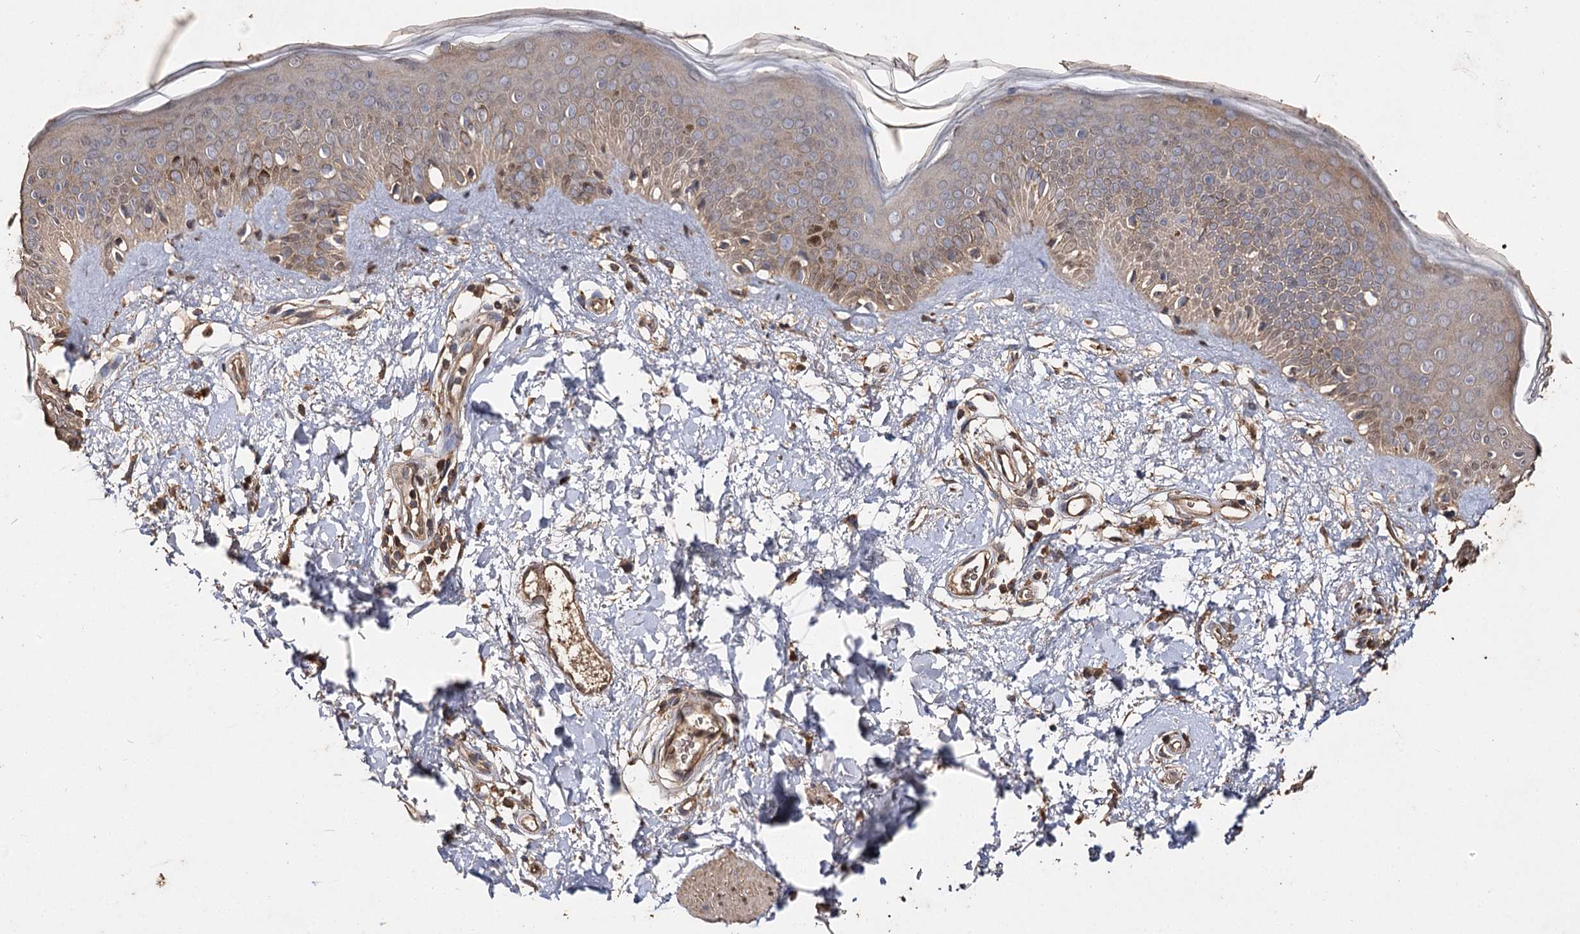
{"staining": {"intensity": "moderate", "quantity": ">75%", "location": "cytoplasmic/membranous"}, "tissue": "skin", "cell_type": "Fibroblasts", "image_type": "normal", "snomed": [{"axis": "morphology", "description": "Normal tissue, NOS"}, {"axis": "topography", "description": "Skin"}], "caption": "A histopathology image showing moderate cytoplasmic/membranous expression in approximately >75% of fibroblasts in benign skin, as visualized by brown immunohistochemical staining.", "gene": "ARL13A", "patient": {"sex": "female", "age": 58}}